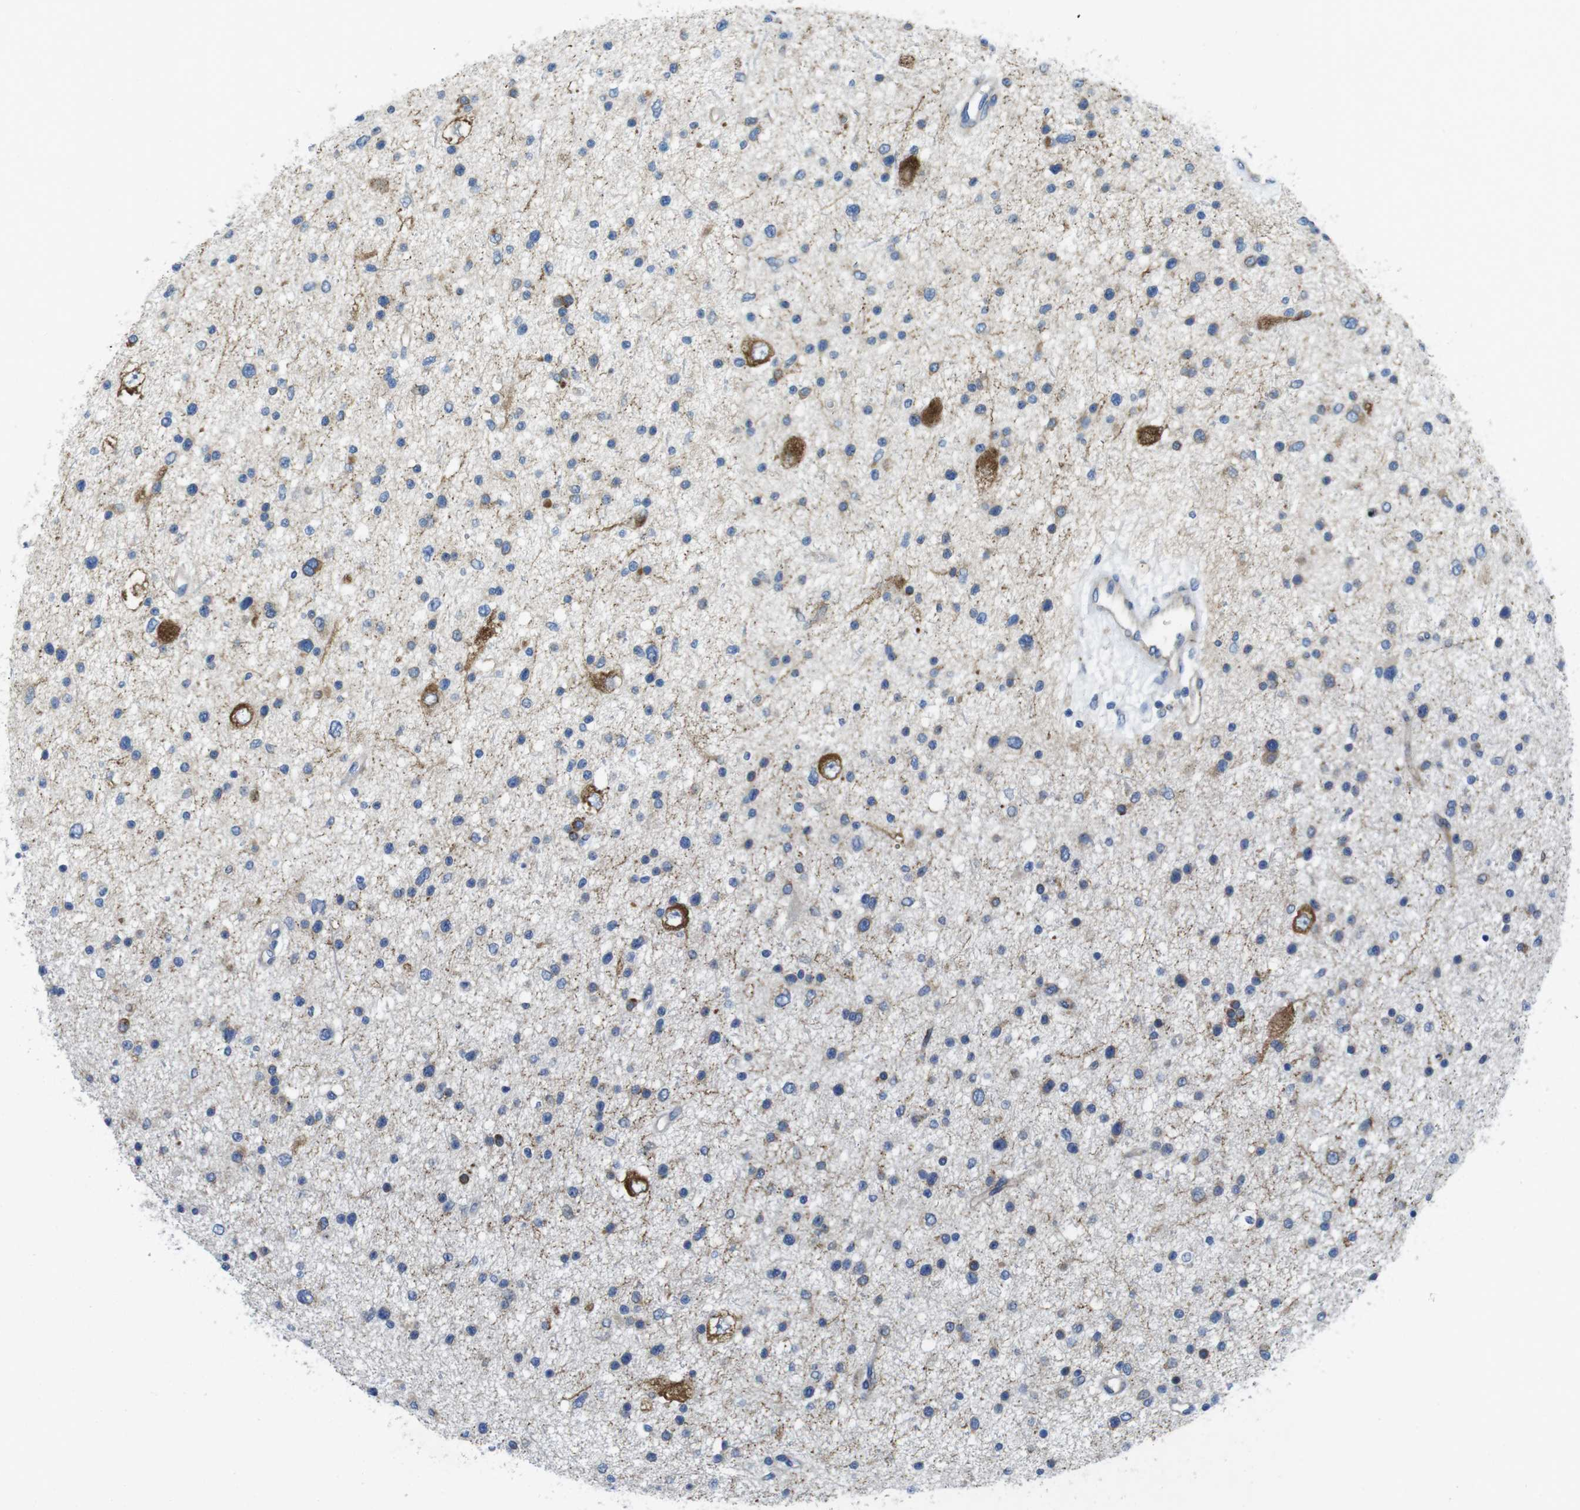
{"staining": {"intensity": "negative", "quantity": "none", "location": "none"}, "tissue": "glioma", "cell_type": "Tumor cells", "image_type": "cancer", "snomed": [{"axis": "morphology", "description": "Glioma, malignant, Low grade"}, {"axis": "topography", "description": "Brain"}], "caption": "A high-resolution micrograph shows immunohistochemistry staining of low-grade glioma (malignant), which demonstrates no significant positivity in tumor cells.", "gene": "TMEM234", "patient": {"sex": "female", "age": 37}}